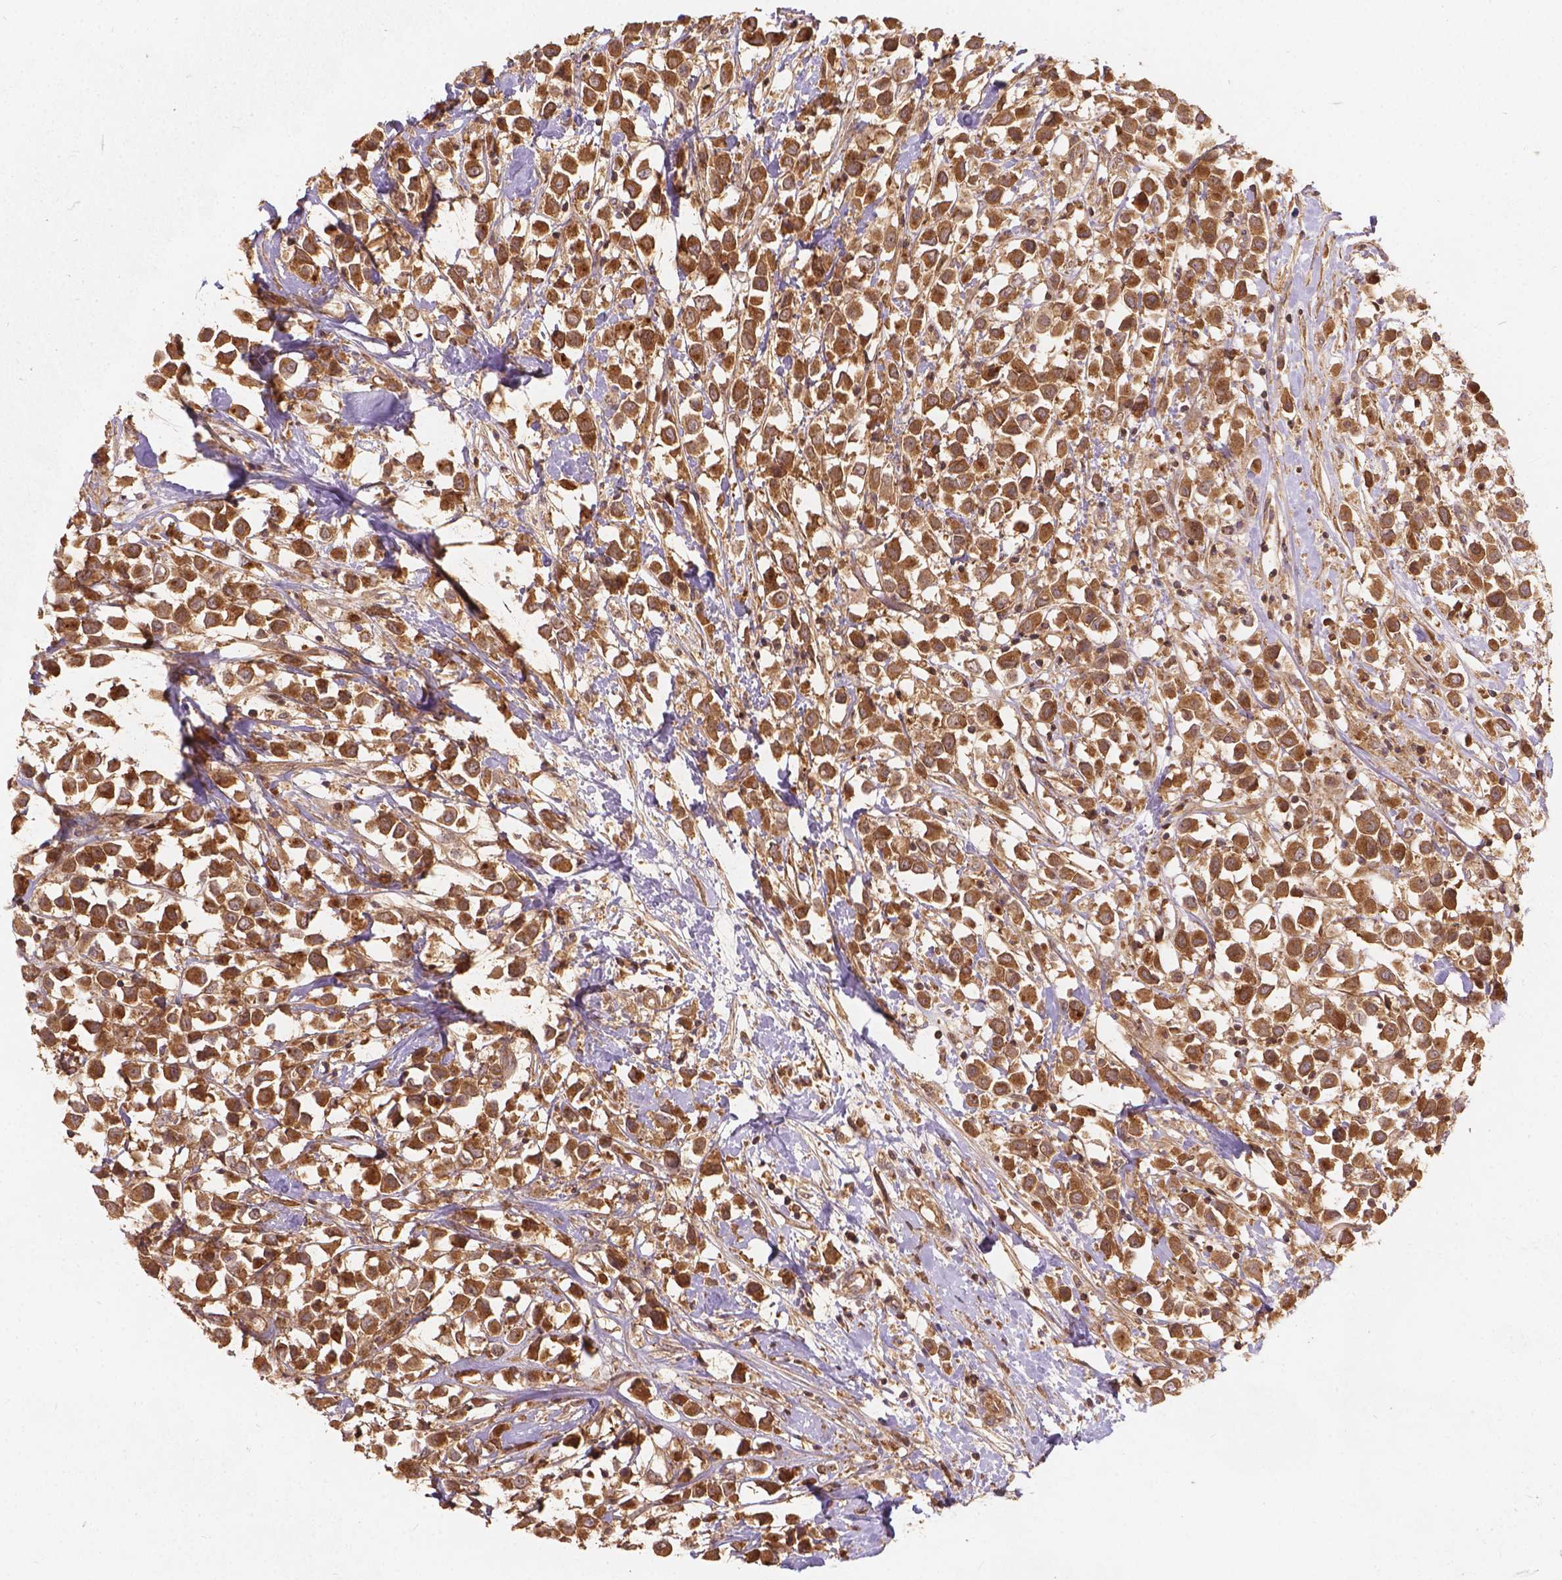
{"staining": {"intensity": "moderate", "quantity": ">75%", "location": "cytoplasmic/membranous"}, "tissue": "breast cancer", "cell_type": "Tumor cells", "image_type": "cancer", "snomed": [{"axis": "morphology", "description": "Duct carcinoma"}, {"axis": "topography", "description": "Breast"}], "caption": "This histopathology image demonstrates immunohistochemistry (IHC) staining of human breast infiltrating ductal carcinoma, with medium moderate cytoplasmic/membranous expression in approximately >75% of tumor cells.", "gene": "XPR1", "patient": {"sex": "female", "age": 61}}